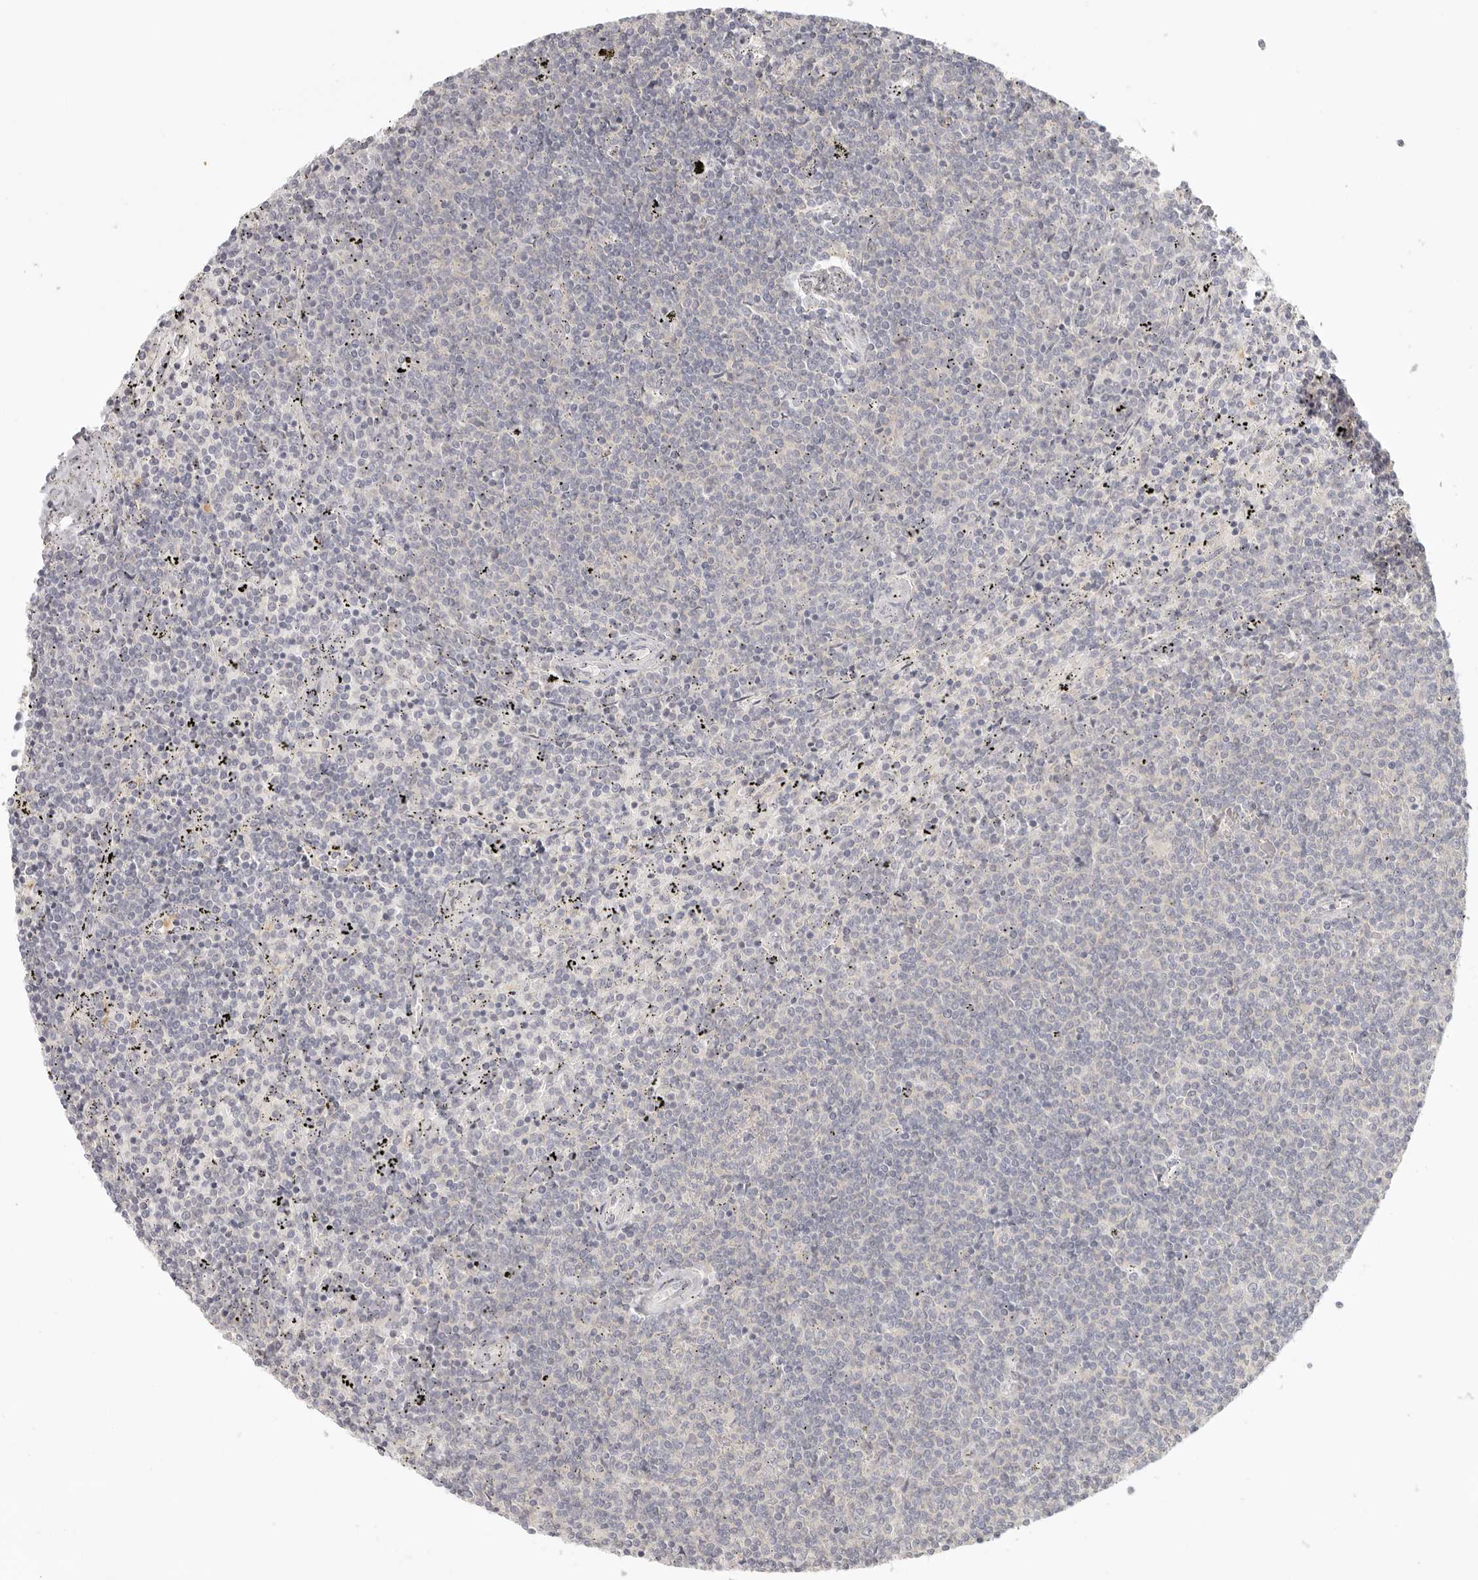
{"staining": {"intensity": "negative", "quantity": "none", "location": "none"}, "tissue": "lymphoma", "cell_type": "Tumor cells", "image_type": "cancer", "snomed": [{"axis": "morphology", "description": "Malignant lymphoma, non-Hodgkin's type, Low grade"}, {"axis": "topography", "description": "Spleen"}], "caption": "An image of human lymphoma is negative for staining in tumor cells.", "gene": "AHDC1", "patient": {"sex": "female", "age": 50}}